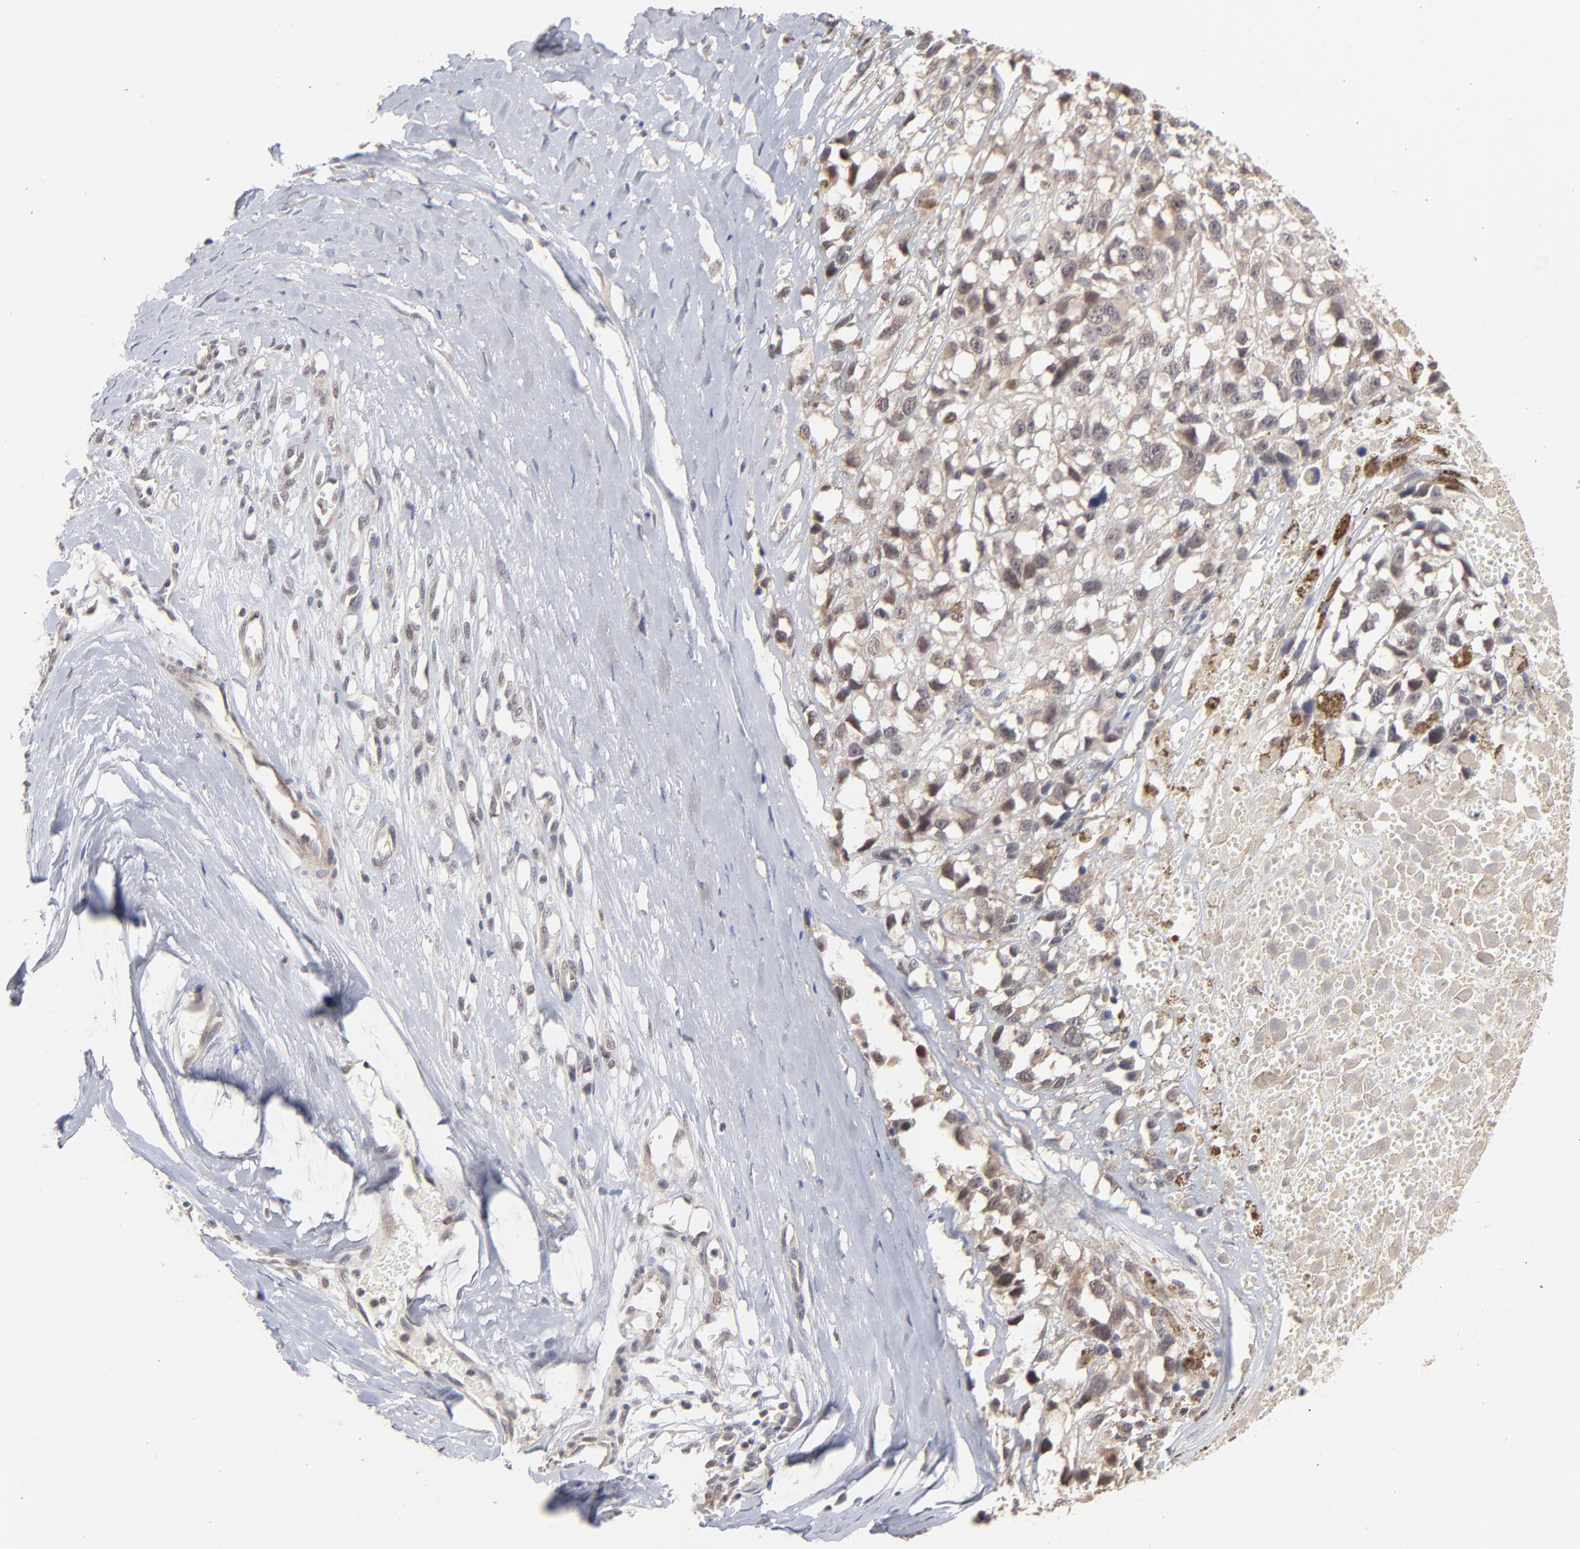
{"staining": {"intensity": "weak", "quantity": "25%-75%", "location": "cytoplasmic/membranous,nuclear"}, "tissue": "melanoma", "cell_type": "Tumor cells", "image_type": "cancer", "snomed": [{"axis": "morphology", "description": "Malignant melanoma, Metastatic site"}, {"axis": "topography", "description": "Lymph node"}], "caption": "Malignant melanoma (metastatic site) stained with a brown dye reveals weak cytoplasmic/membranous and nuclear positive expression in about 25%-75% of tumor cells.", "gene": "MSL2", "patient": {"sex": "male", "age": 59}}